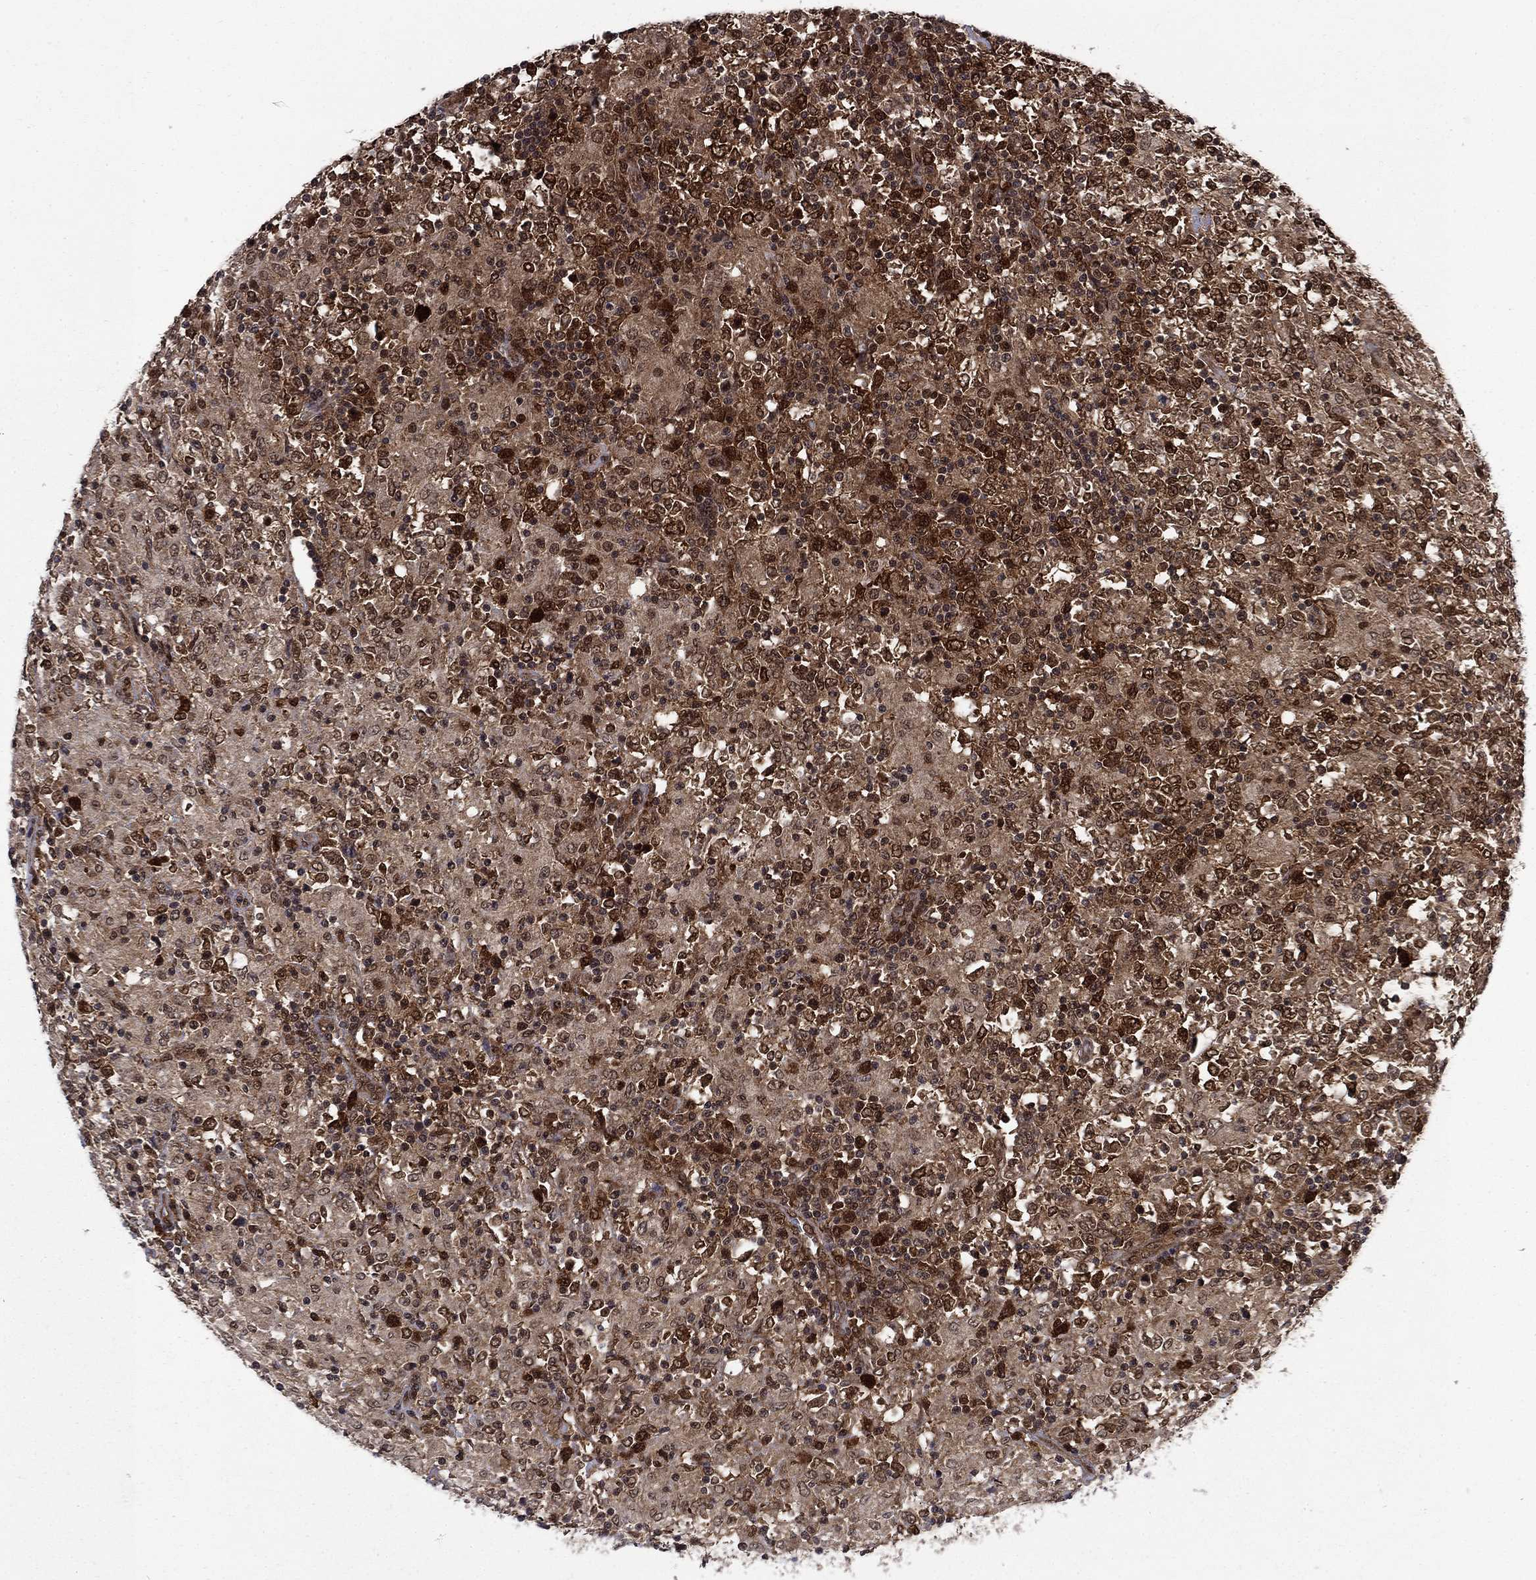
{"staining": {"intensity": "strong", "quantity": "25%-75%", "location": "cytoplasmic/membranous,nuclear"}, "tissue": "lymphoma", "cell_type": "Tumor cells", "image_type": "cancer", "snomed": [{"axis": "morphology", "description": "Malignant lymphoma, non-Hodgkin's type, High grade"}, {"axis": "topography", "description": "Lymph node"}], "caption": "Lymphoma stained with DAB (3,3'-diaminobenzidine) immunohistochemistry (IHC) exhibits high levels of strong cytoplasmic/membranous and nuclear positivity in about 25%-75% of tumor cells.", "gene": "DNAJA1", "patient": {"sex": "female", "age": 84}}